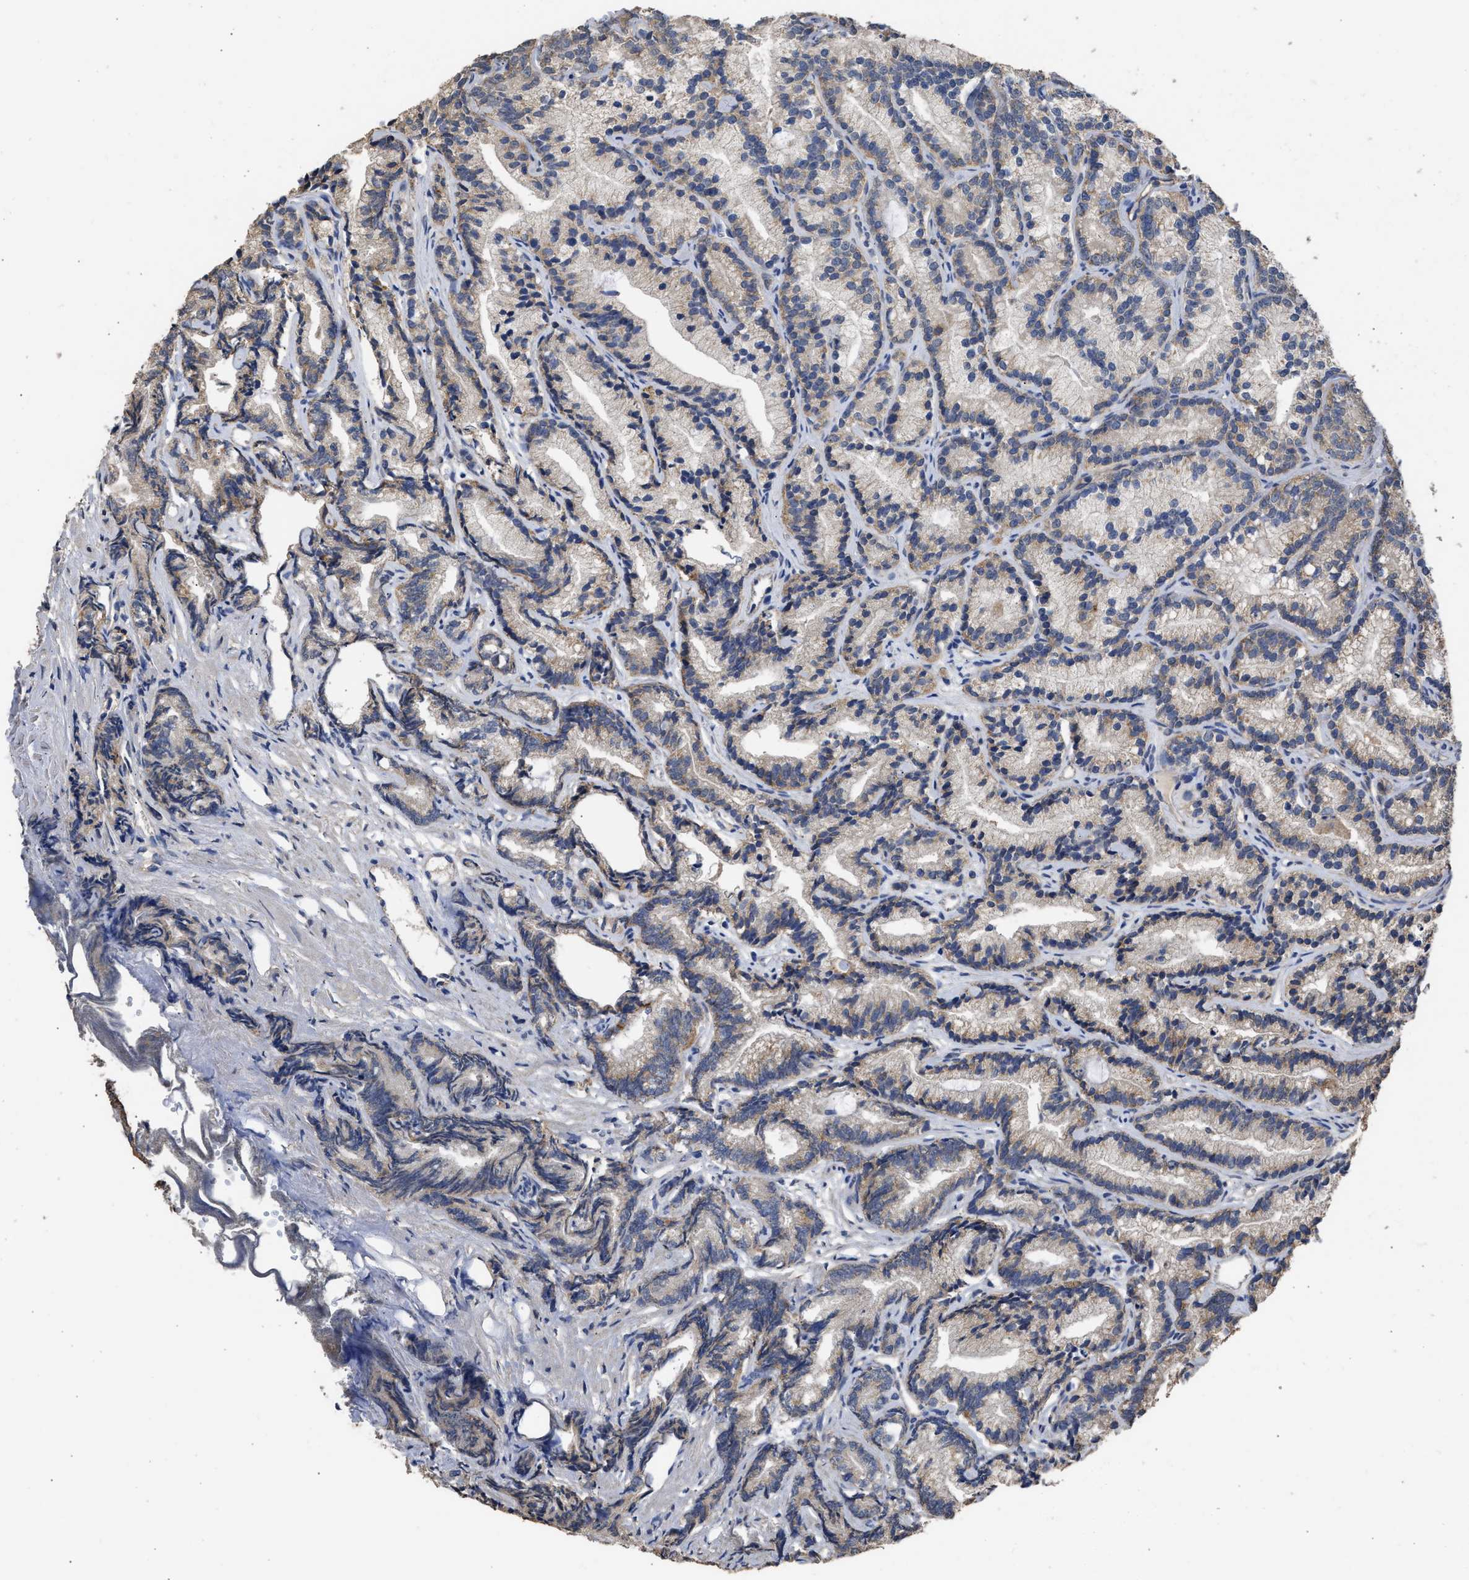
{"staining": {"intensity": "moderate", "quantity": "25%-75%", "location": "cytoplasmic/membranous"}, "tissue": "prostate cancer", "cell_type": "Tumor cells", "image_type": "cancer", "snomed": [{"axis": "morphology", "description": "Adenocarcinoma, Low grade"}, {"axis": "topography", "description": "Prostate"}], "caption": "The micrograph exhibits immunohistochemical staining of prostate adenocarcinoma (low-grade). There is moderate cytoplasmic/membranous staining is appreciated in about 25%-75% of tumor cells.", "gene": "SPINT2", "patient": {"sex": "male", "age": 89}}